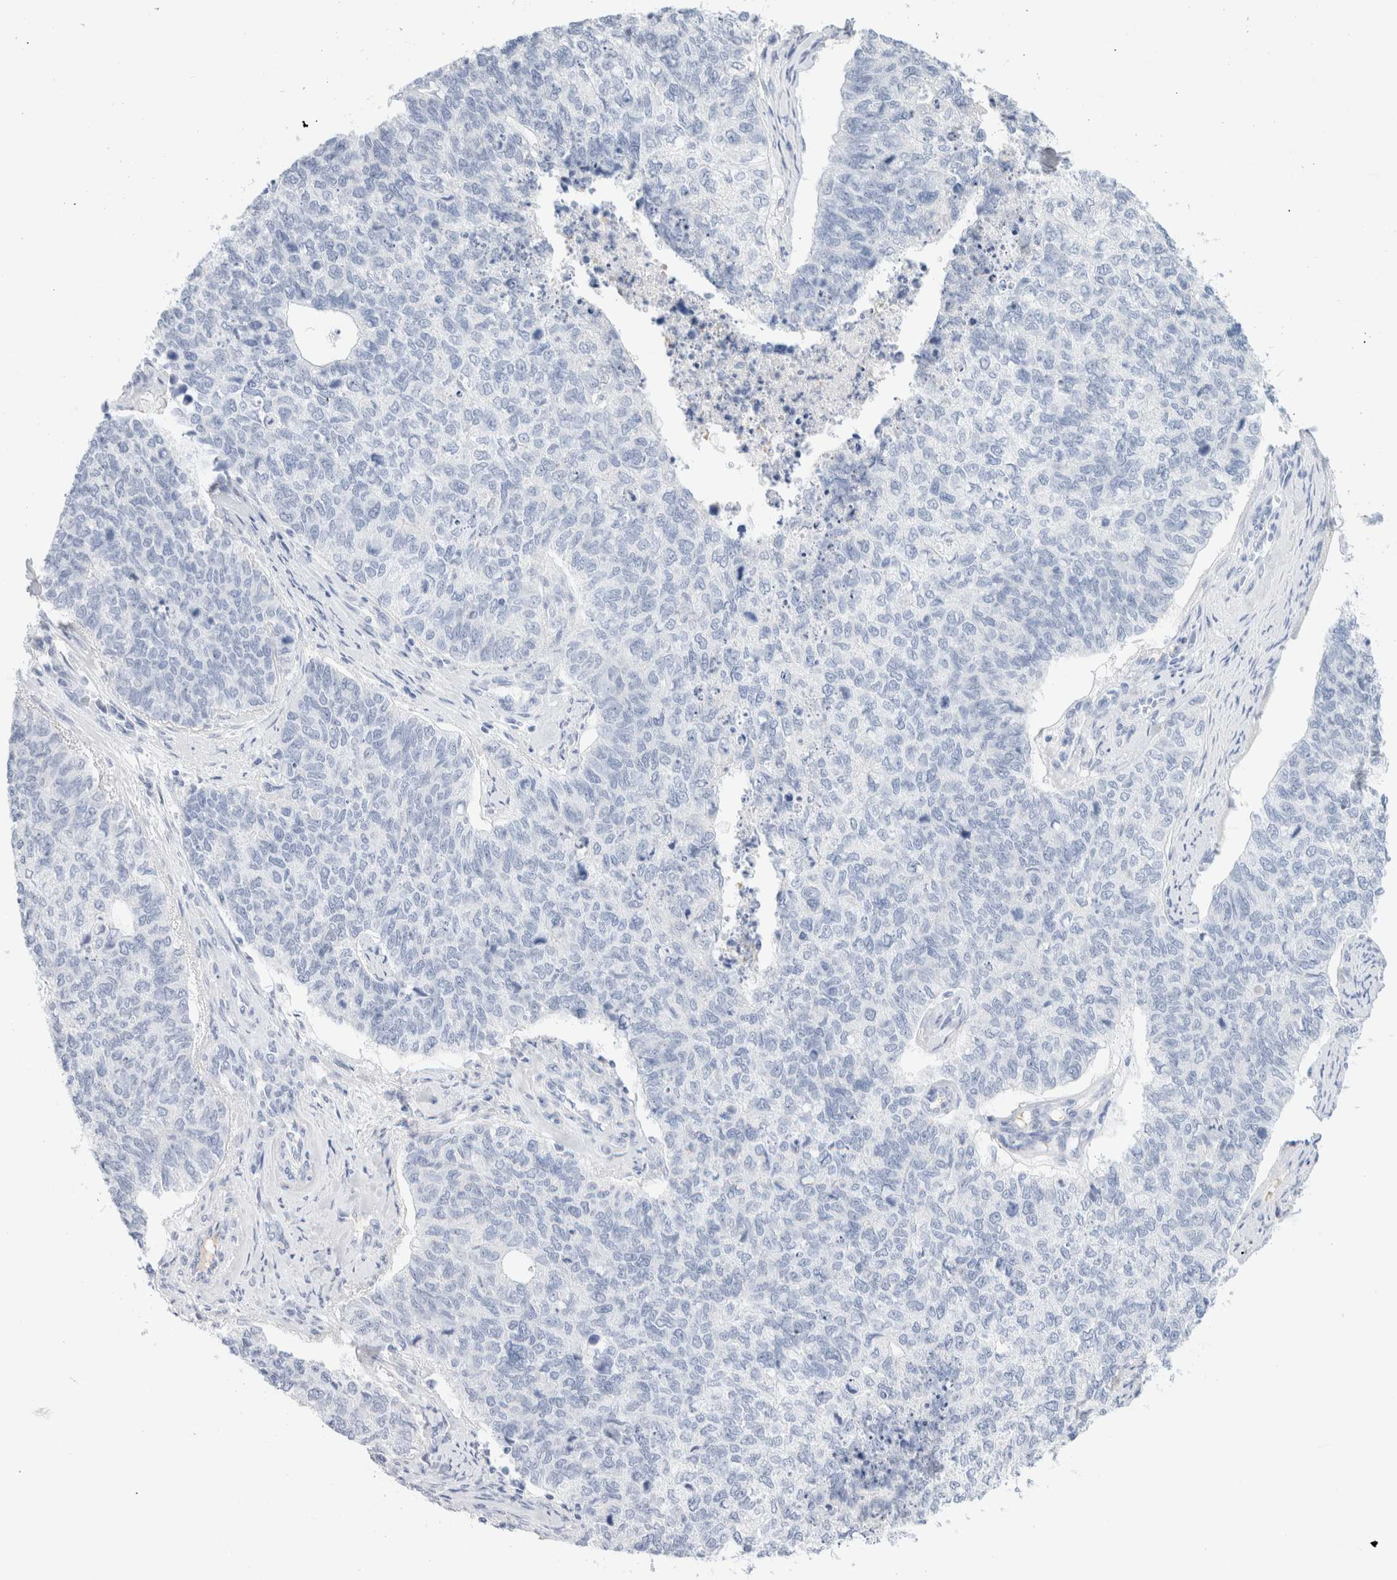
{"staining": {"intensity": "negative", "quantity": "none", "location": "none"}, "tissue": "cervical cancer", "cell_type": "Tumor cells", "image_type": "cancer", "snomed": [{"axis": "morphology", "description": "Squamous cell carcinoma, NOS"}, {"axis": "topography", "description": "Cervix"}], "caption": "Immunohistochemical staining of squamous cell carcinoma (cervical) shows no significant positivity in tumor cells.", "gene": "ARG1", "patient": {"sex": "female", "age": 63}}